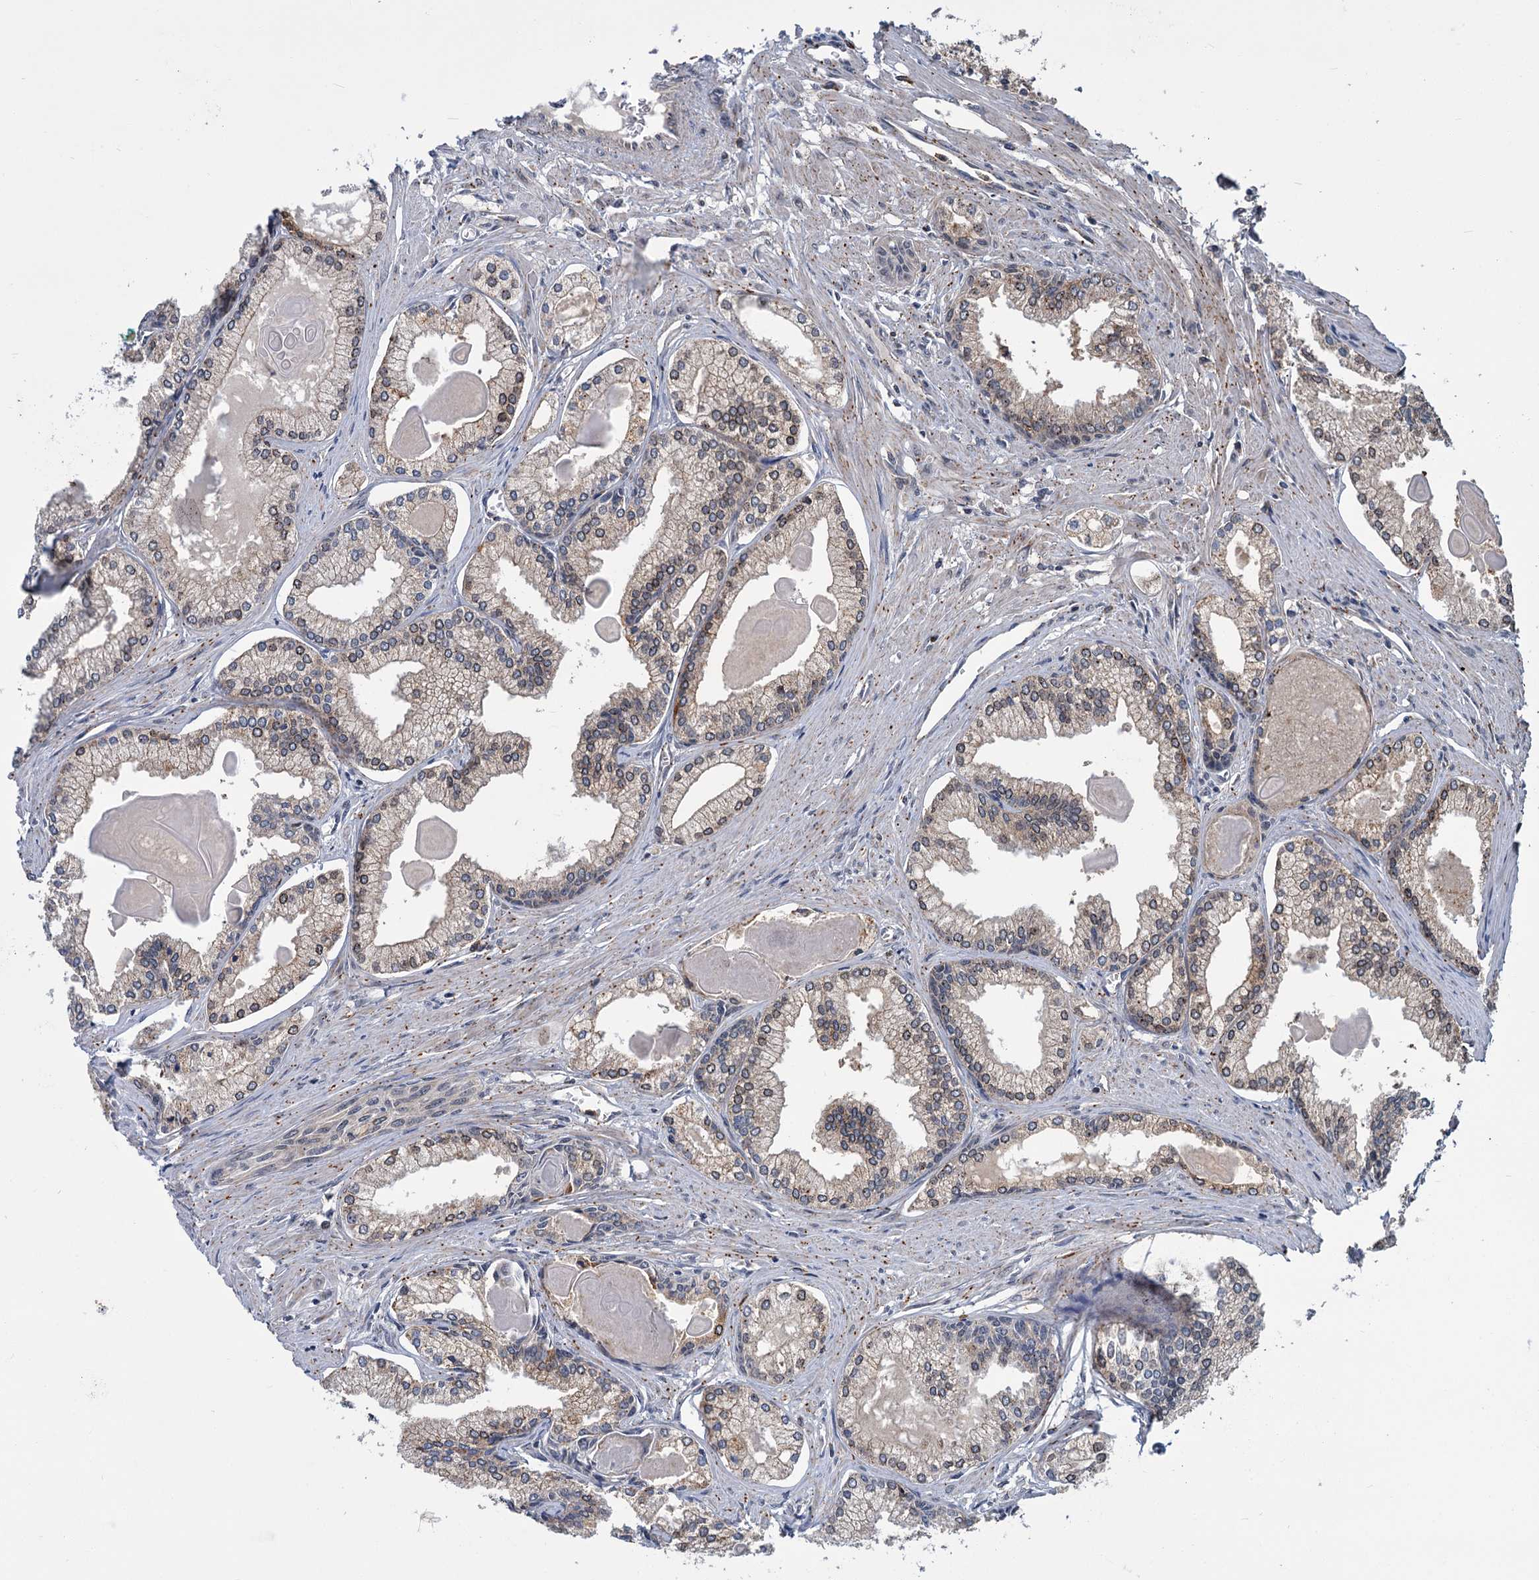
{"staining": {"intensity": "moderate", "quantity": "<25%", "location": "cytoplasmic/membranous,nuclear"}, "tissue": "prostate cancer", "cell_type": "Tumor cells", "image_type": "cancer", "snomed": [{"axis": "morphology", "description": "Adenocarcinoma, High grade"}, {"axis": "topography", "description": "Prostate"}], "caption": "Prostate cancer was stained to show a protein in brown. There is low levels of moderate cytoplasmic/membranous and nuclear positivity in approximately <25% of tumor cells. The protein of interest is stained brown, and the nuclei are stained in blue (DAB (3,3'-diaminobenzidine) IHC with brightfield microscopy, high magnification).", "gene": "KANSL2", "patient": {"sex": "male", "age": 68}}